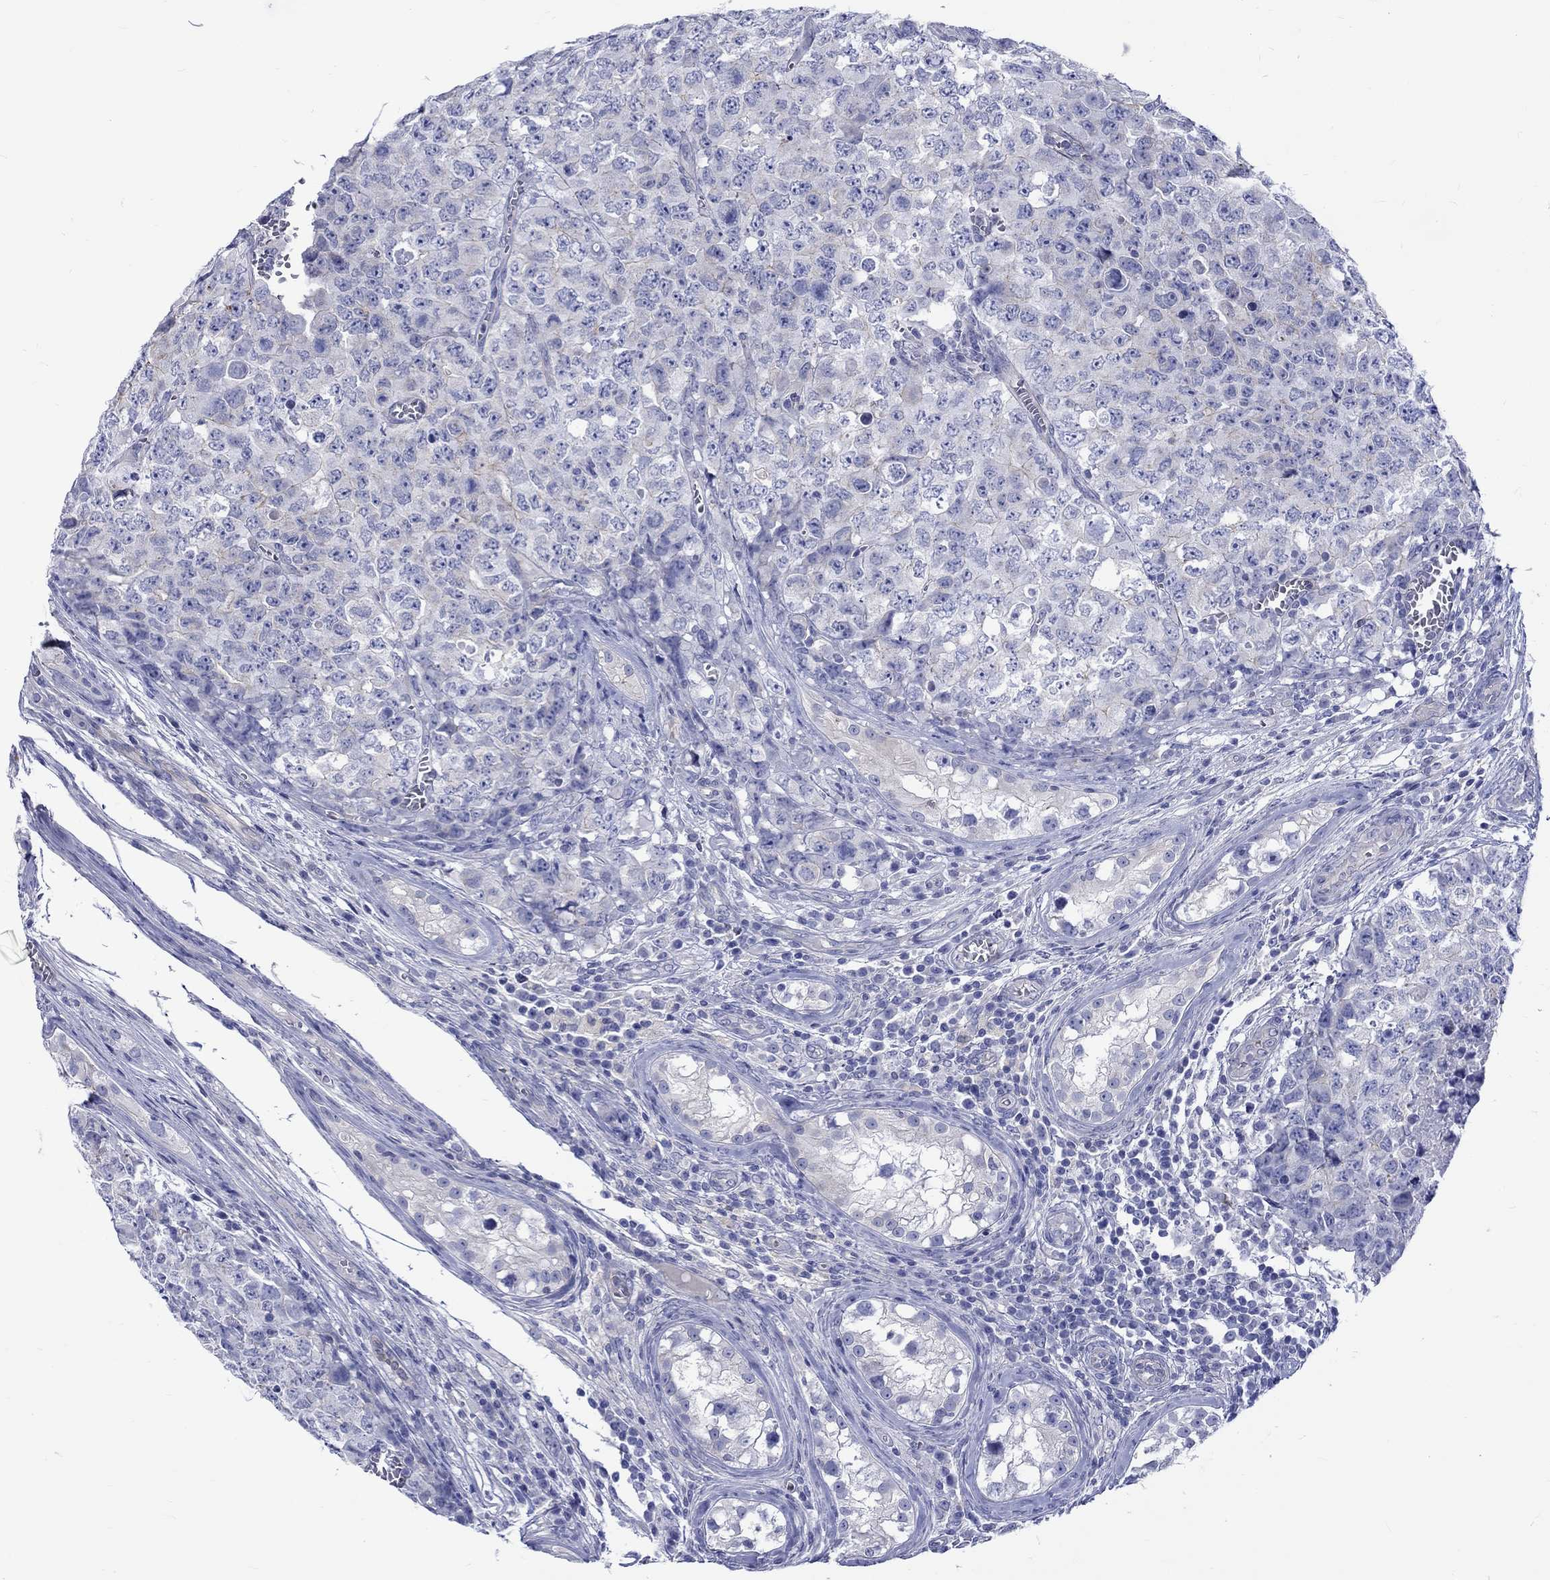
{"staining": {"intensity": "negative", "quantity": "none", "location": "none"}, "tissue": "testis cancer", "cell_type": "Tumor cells", "image_type": "cancer", "snomed": [{"axis": "morphology", "description": "Carcinoma, Embryonal, NOS"}, {"axis": "topography", "description": "Testis"}], "caption": "IHC histopathology image of neoplastic tissue: human testis cancer stained with DAB exhibits no significant protein staining in tumor cells.", "gene": "SH2D7", "patient": {"sex": "male", "age": 23}}